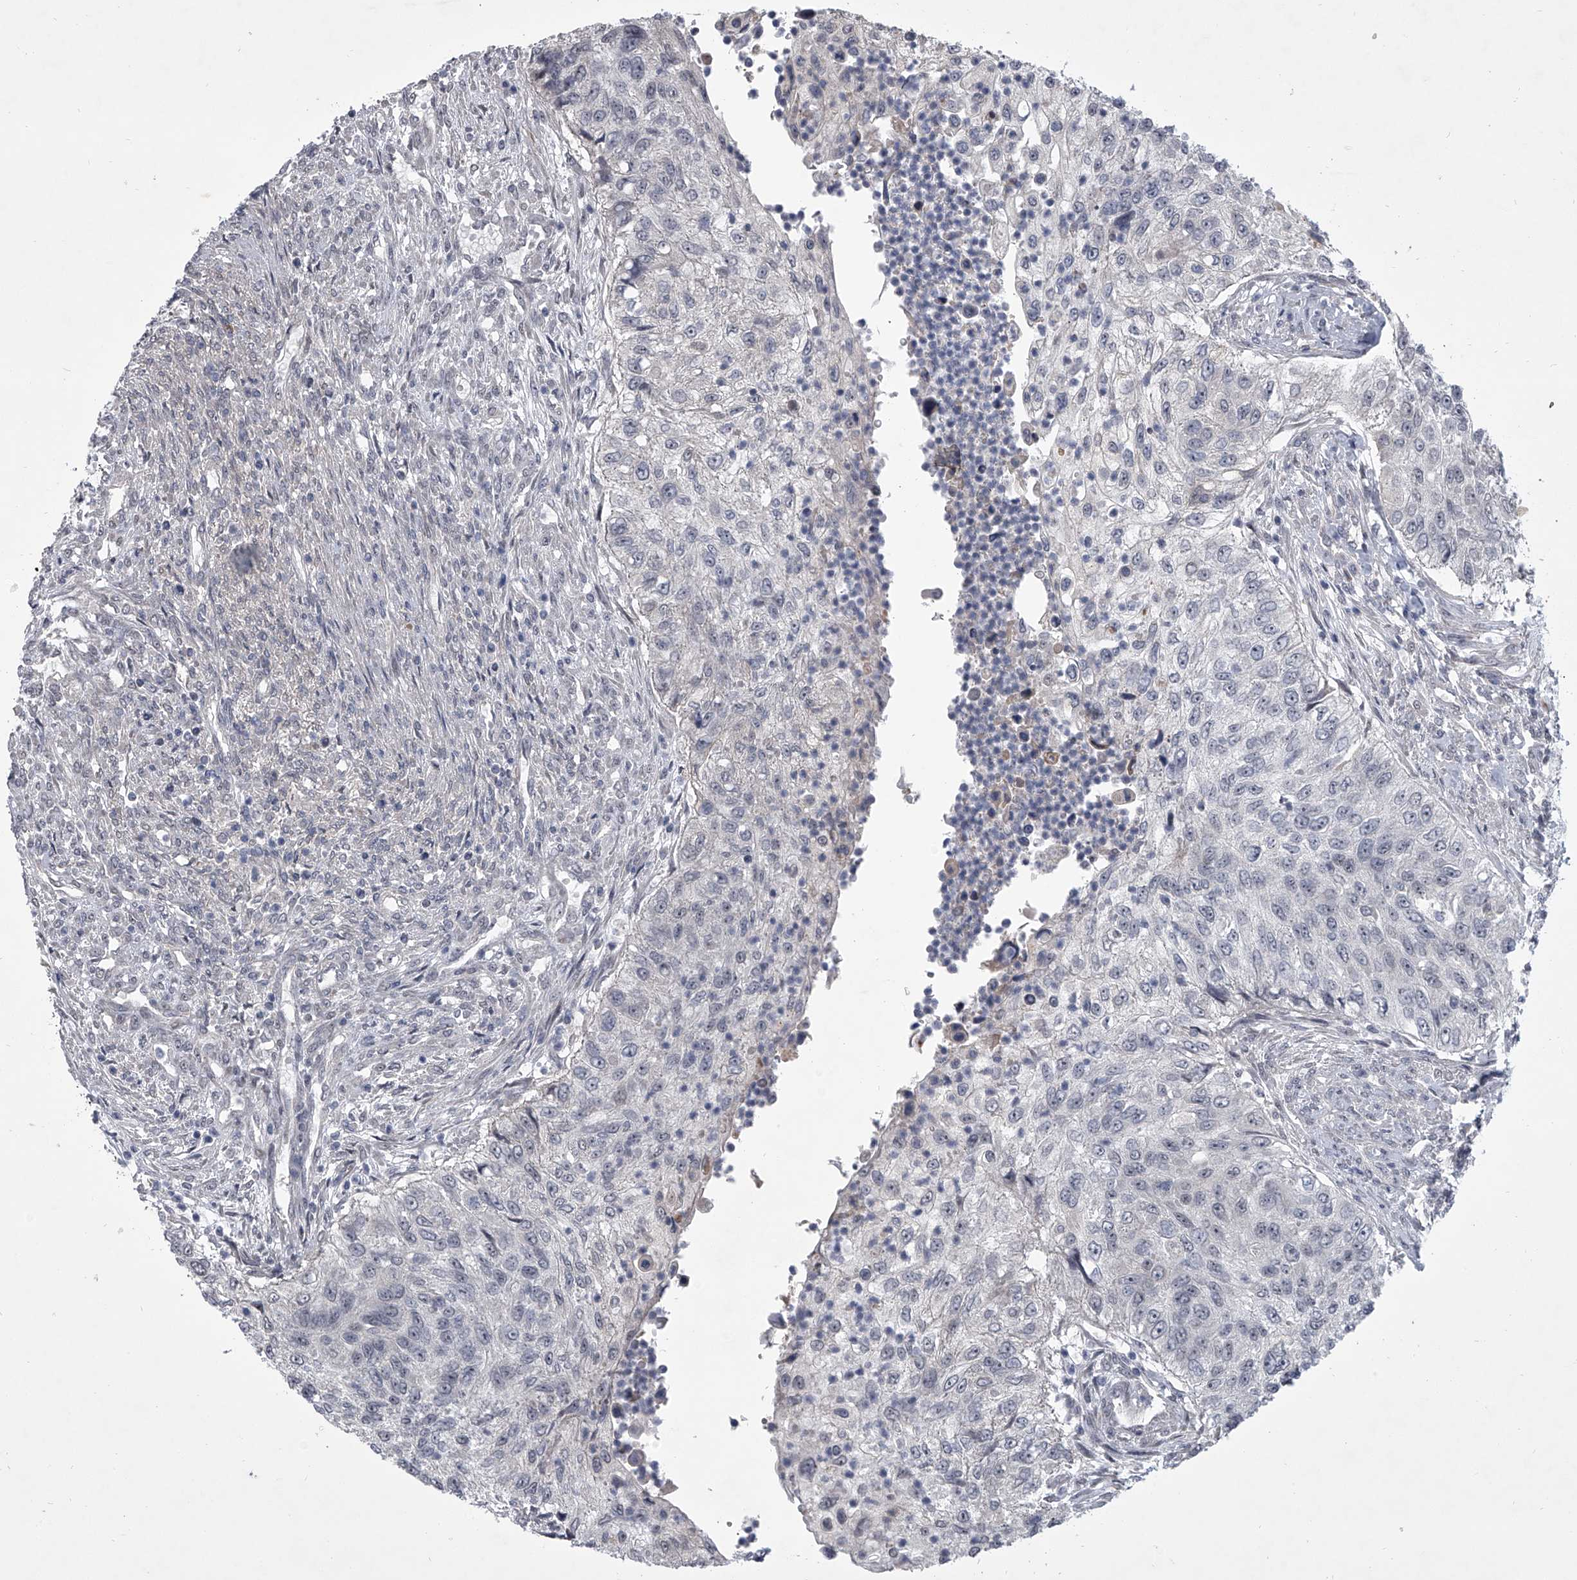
{"staining": {"intensity": "negative", "quantity": "none", "location": "none"}, "tissue": "urothelial cancer", "cell_type": "Tumor cells", "image_type": "cancer", "snomed": [{"axis": "morphology", "description": "Urothelial carcinoma, High grade"}, {"axis": "topography", "description": "Urinary bladder"}], "caption": "Urothelial cancer stained for a protein using immunohistochemistry reveals no staining tumor cells.", "gene": "HEATR6", "patient": {"sex": "female", "age": 60}}